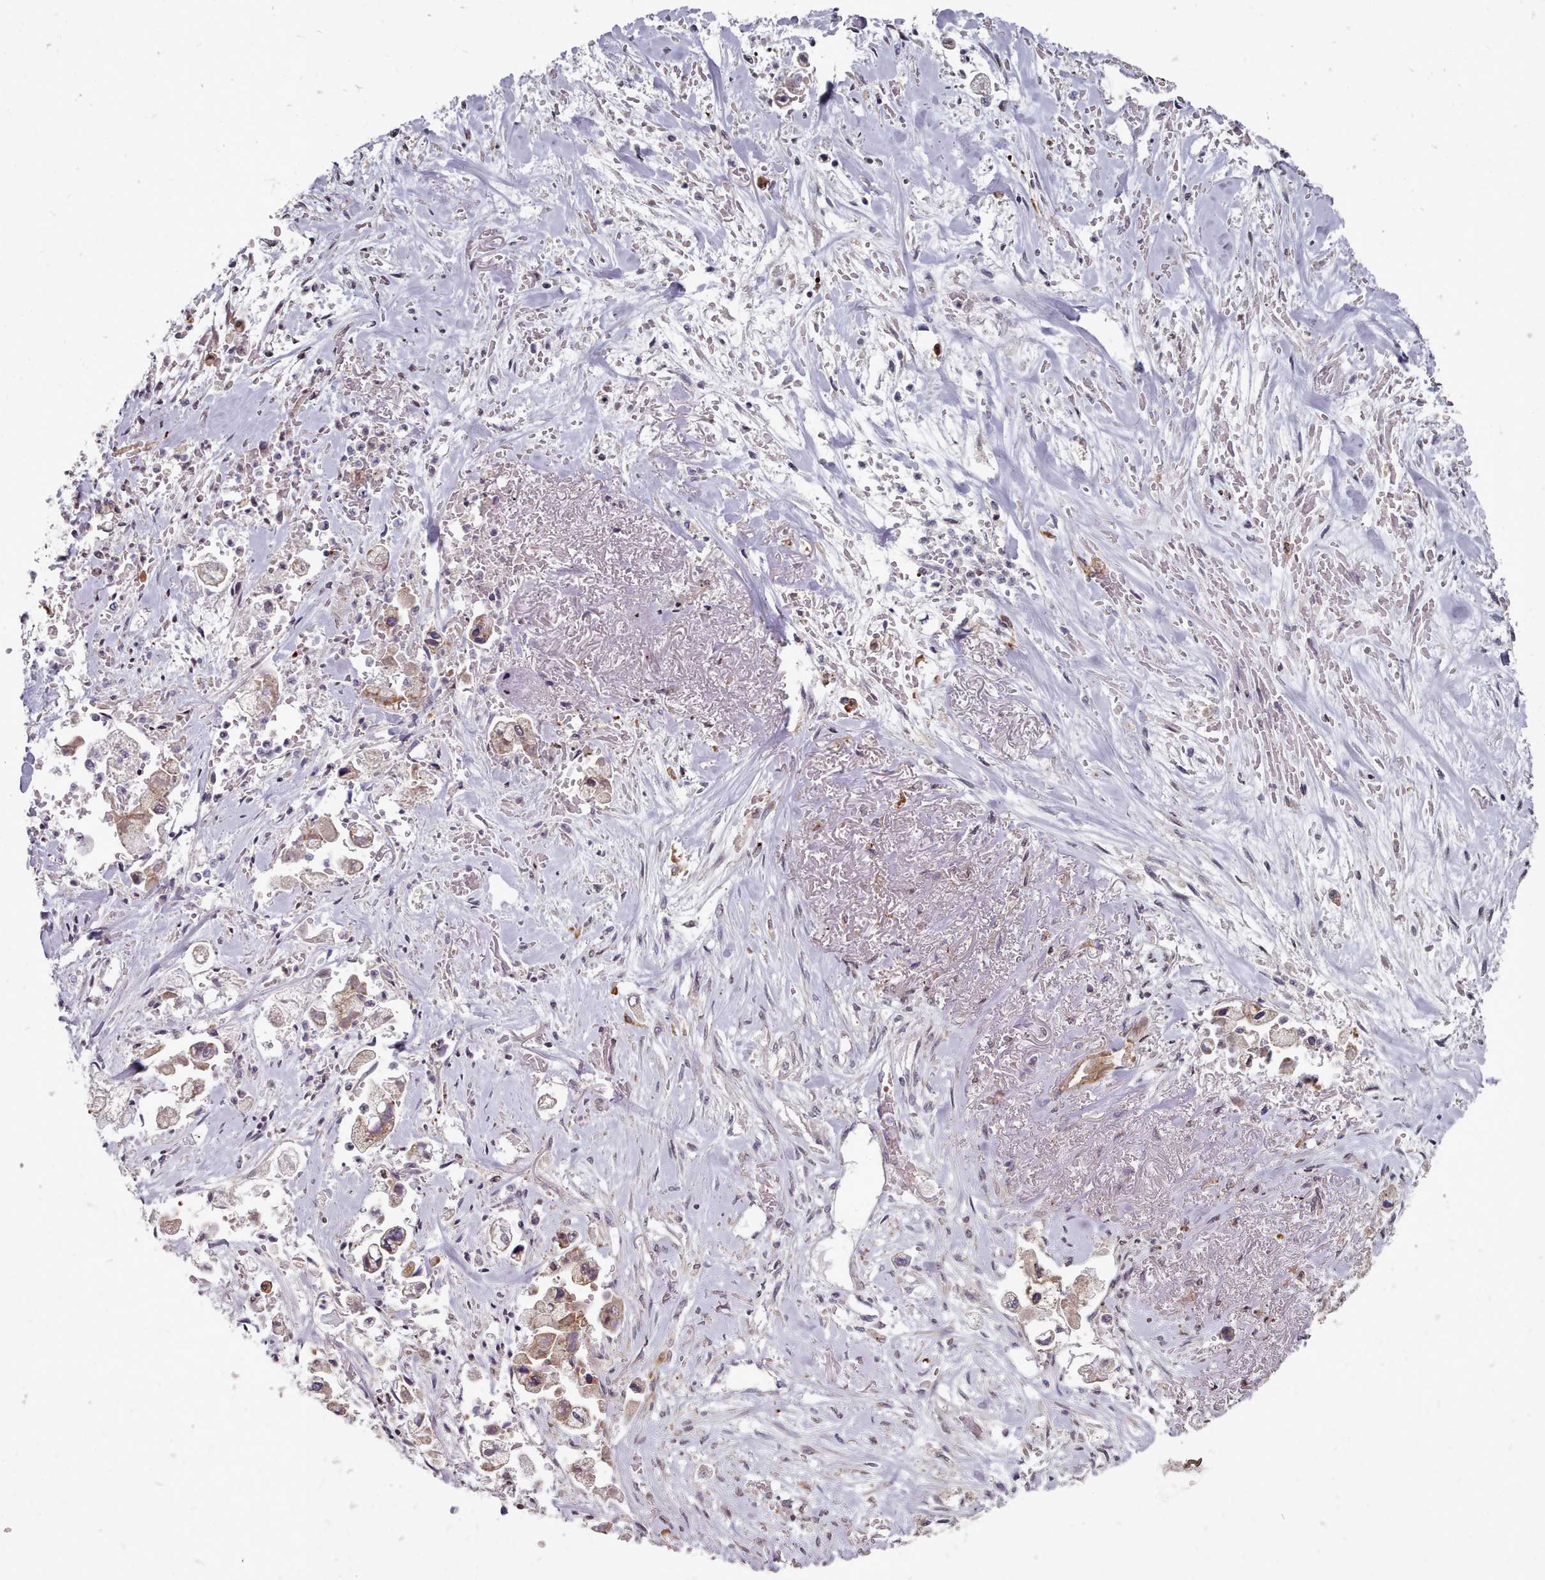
{"staining": {"intensity": "weak", "quantity": ">75%", "location": "cytoplasmic/membranous"}, "tissue": "stomach cancer", "cell_type": "Tumor cells", "image_type": "cancer", "snomed": [{"axis": "morphology", "description": "Adenocarcinoma, NOS"}, {"axis": "topography", "description": "Stomach"}], "caption": "Stomach cancer stained with DAB immunohistochemistry (IHC) reveals low levels of weak cytoplasmic/membranous positivity in approximately >75% of tumor cells.", "gene": "ACKR3", "patient": {"sex": "male", "age": 62}}